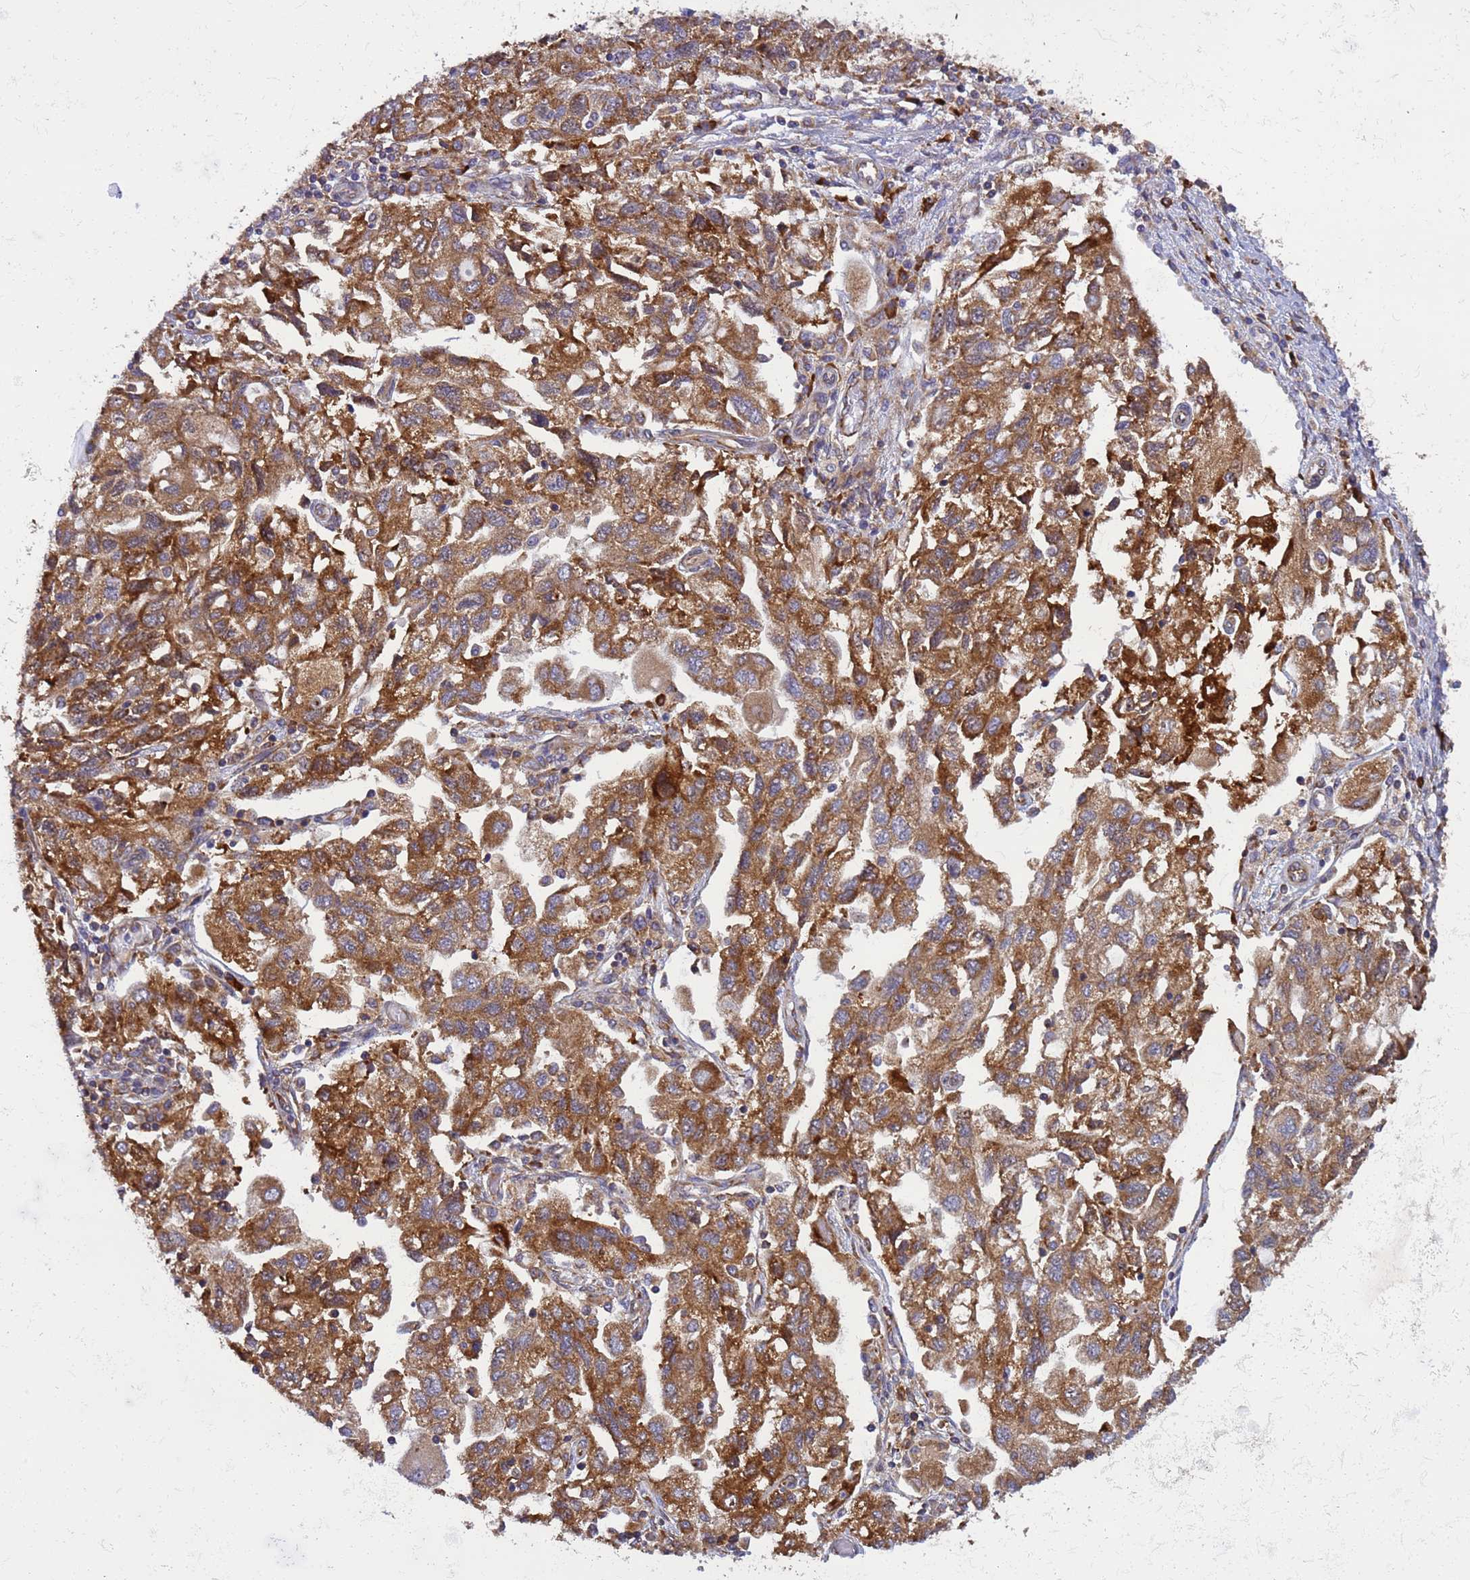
{"staining": {"intensity": "strong", "quantity": ">75%", "location": "cytoplasmic/membranous"}, "tissue": "ovarian cancer", "cell_type": "Tumor cells", "image_type": "cancer", "snomed": [{"axis": "morphology", "description": "Carcinoma, NOS"}, {"axis": "morphology", "description": "Cystadenocarcinoma, serous, NOS"}, {"axis": "topography", "description": "Ovary"}], "caption": "Carcinoma (ovarian) tissue exhibits strong cytoplasmic/membranous staining in about >75% of tumor cells", "gene": "RPL36", "patient": {"sex": "female", "age": 69}}